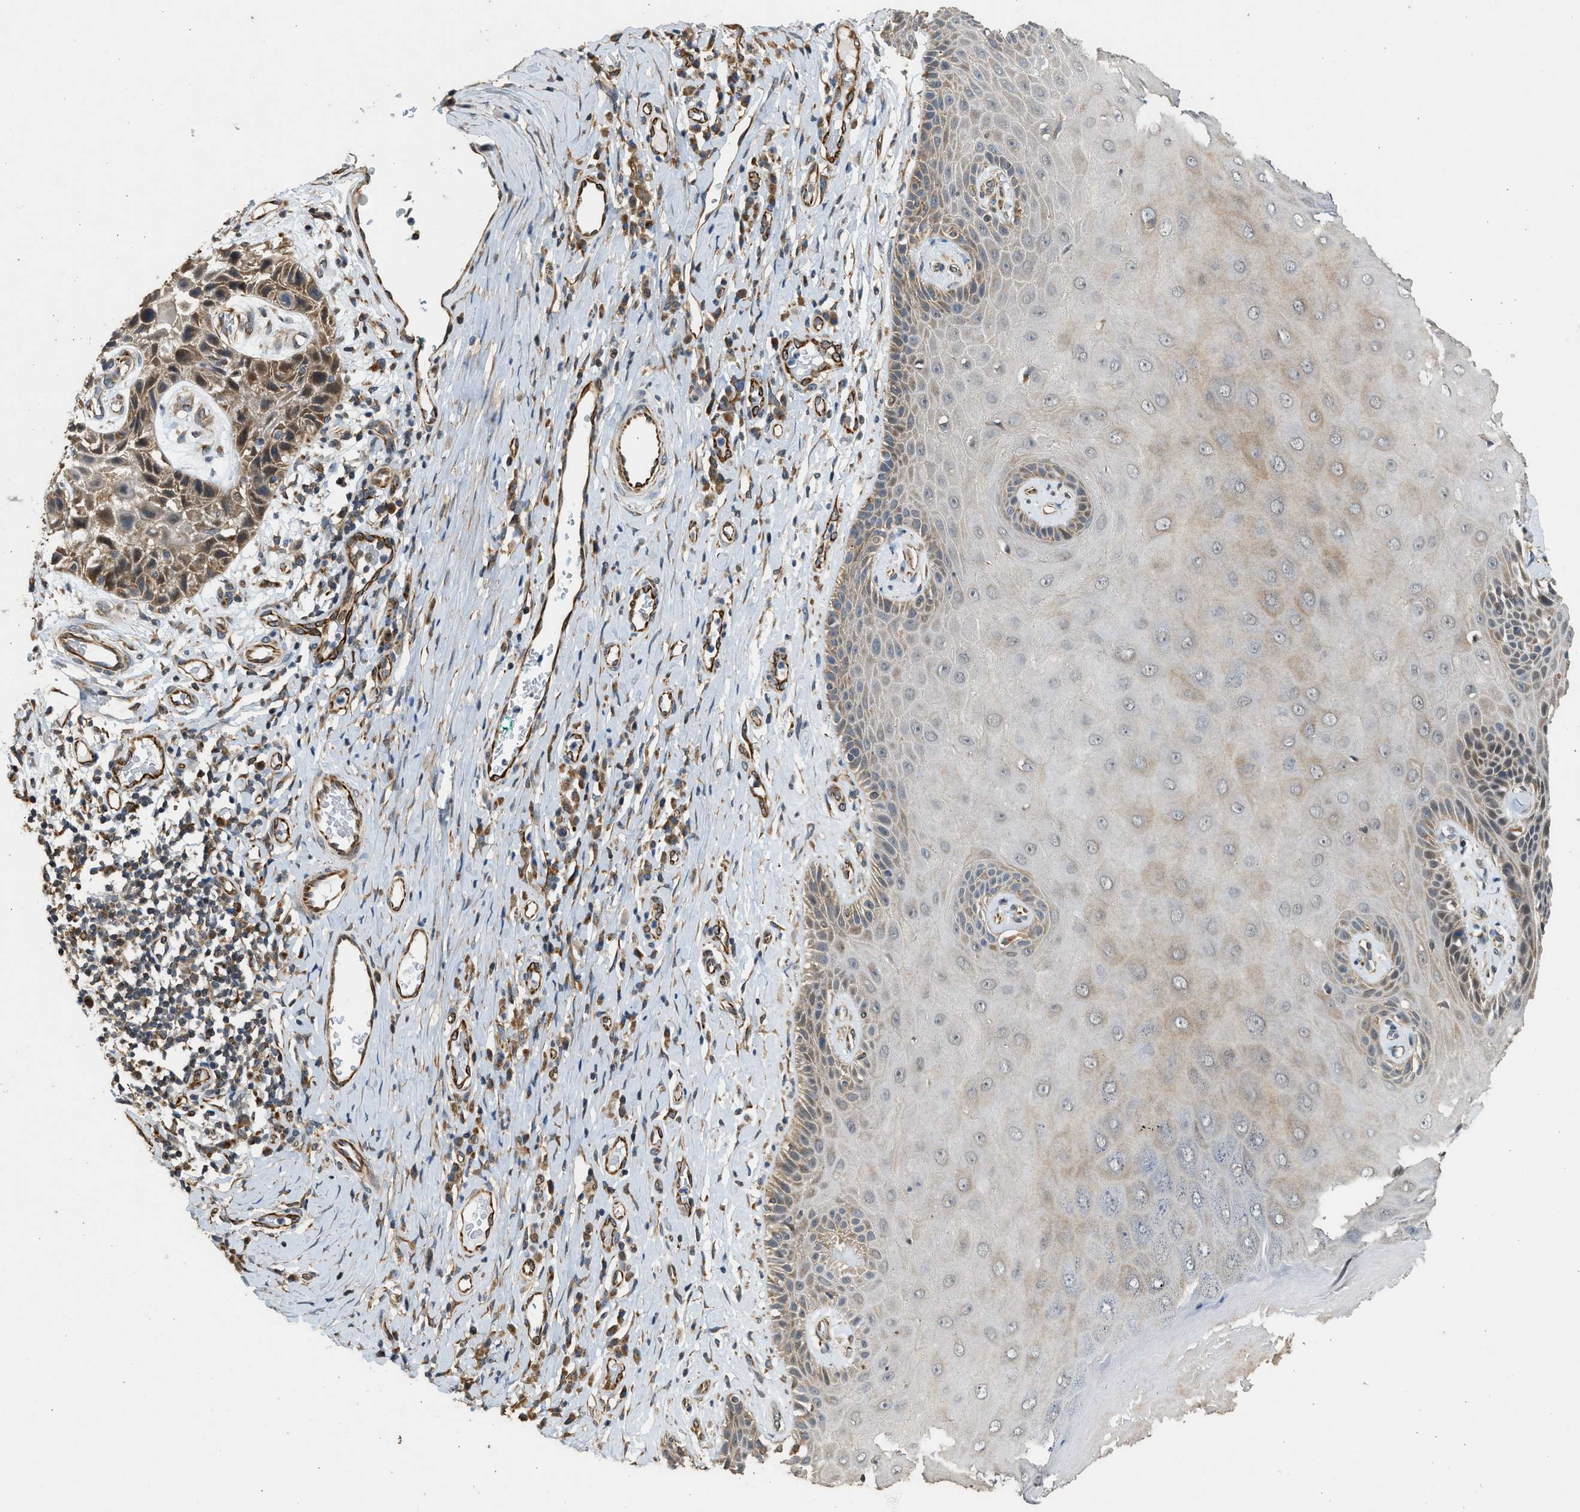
{"staining": {"intensity": "weak", "quantity": "<25%", "location": "cytoplasmic/membranous"}, "tissue": "skin", "cell_type": "Epidermal cells", "image_type": "normal", "snomed": [{"axis": "morphology", "description": "Normal tissue, NOS"}, {"axis": "topography", "description": "Vulva"}], "caption": "Immunohistochemistry (IHC) micrograph of unremarkable human skin stained for a protein (brown), which exhibits no positivity in epidermal cells. (Immunohistochemistry (IHC), brightfield microscopy, high magnification).", "gene": "PCLO", "patient": {"sex": "female", "age": 73}}